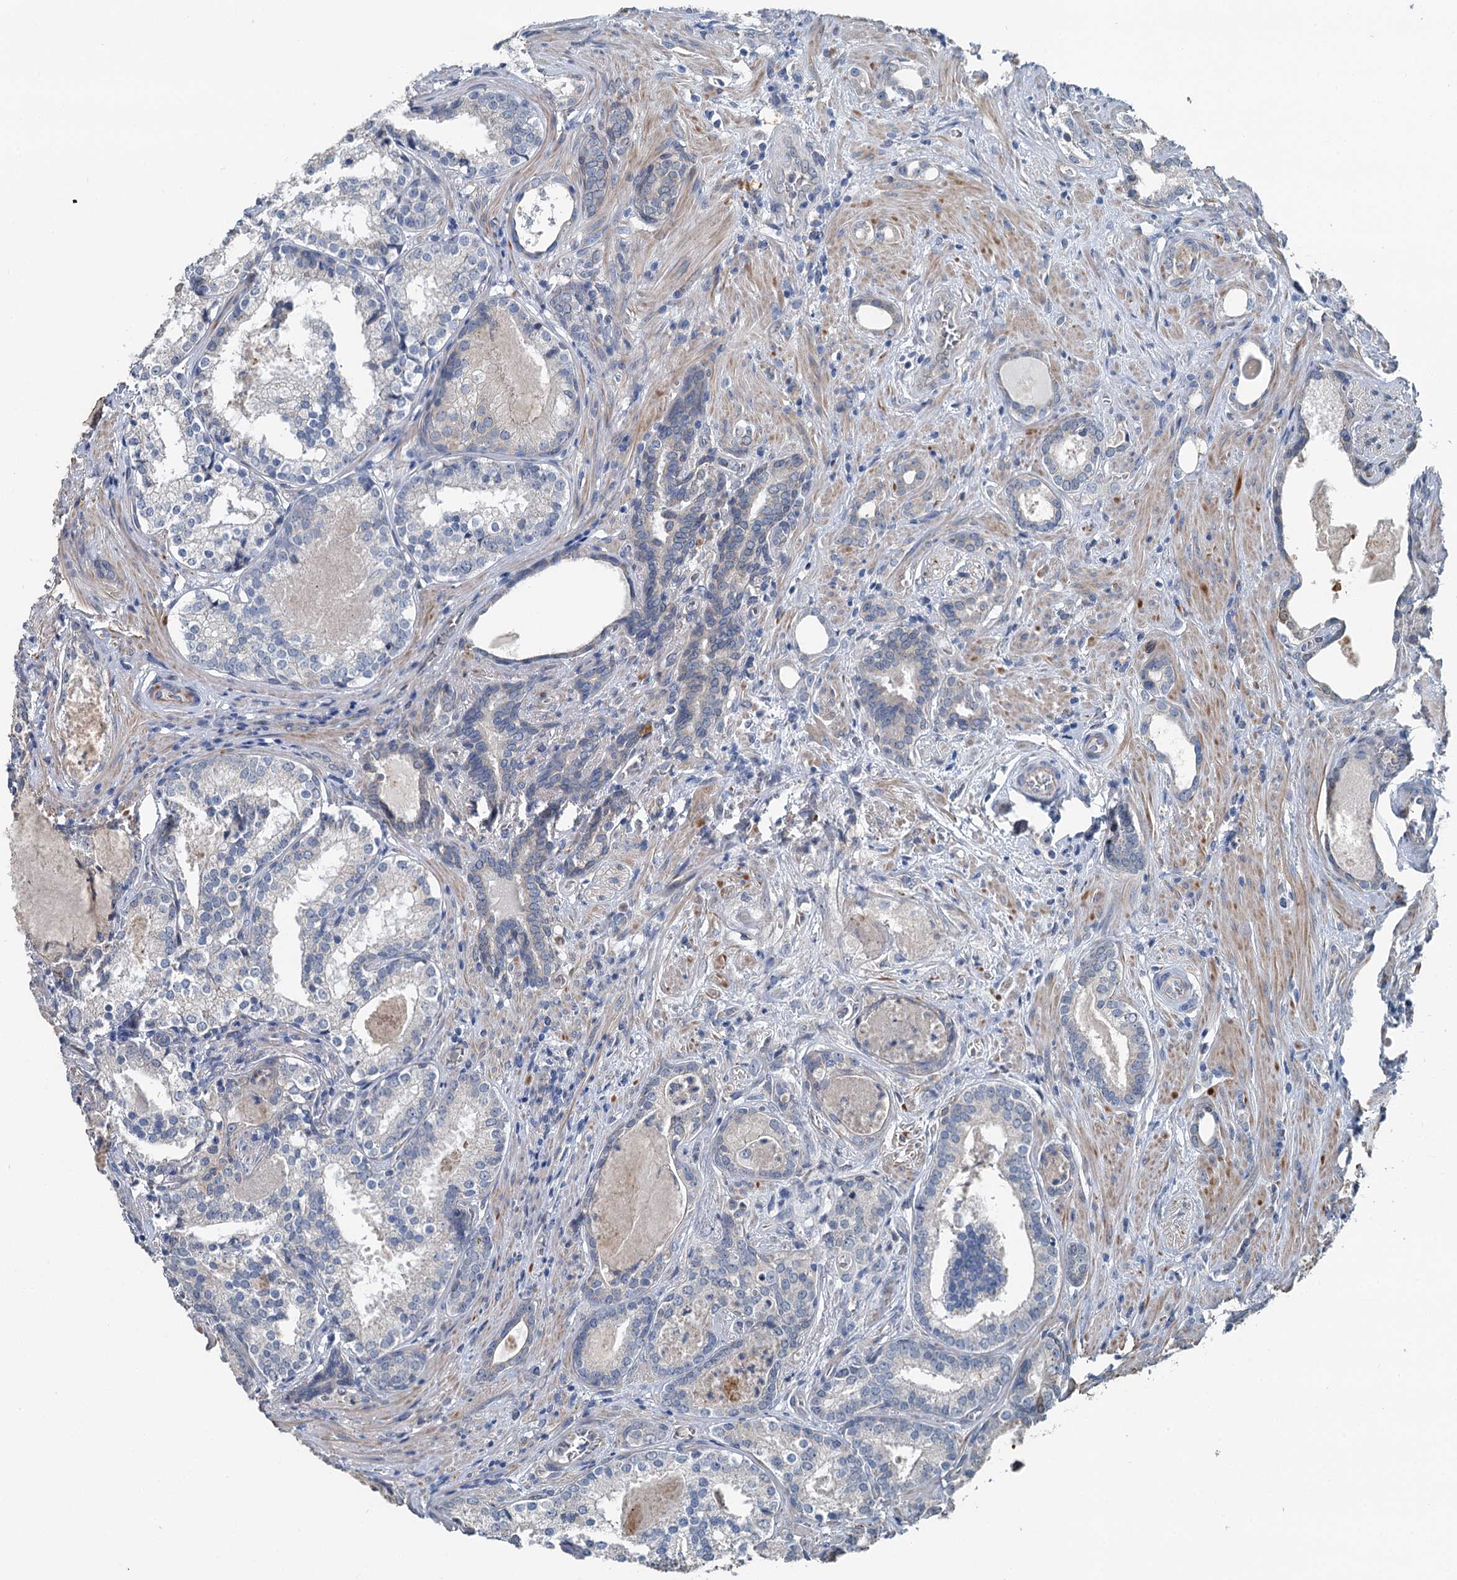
{"staining": {"intensity": "negative", "quantity": "none", "location": "none"}, "tissue": "prostate cancer", "cell_type": "Tumor cells", "image_type": "cancer", "snomed": [{"axis": "morphology", "description": "Adenocarcinoma, High grade"}, {"axis": "topography", "description": "Prostate"}], "caption": "Adenocarcinoma (high-grade) (prostate) stained for a protein using immunohistochemistry (IHC) demonstrates no expression tumor cells.", "gene": "C6orf120", "patient": {"sex": "male", "age": 58}}